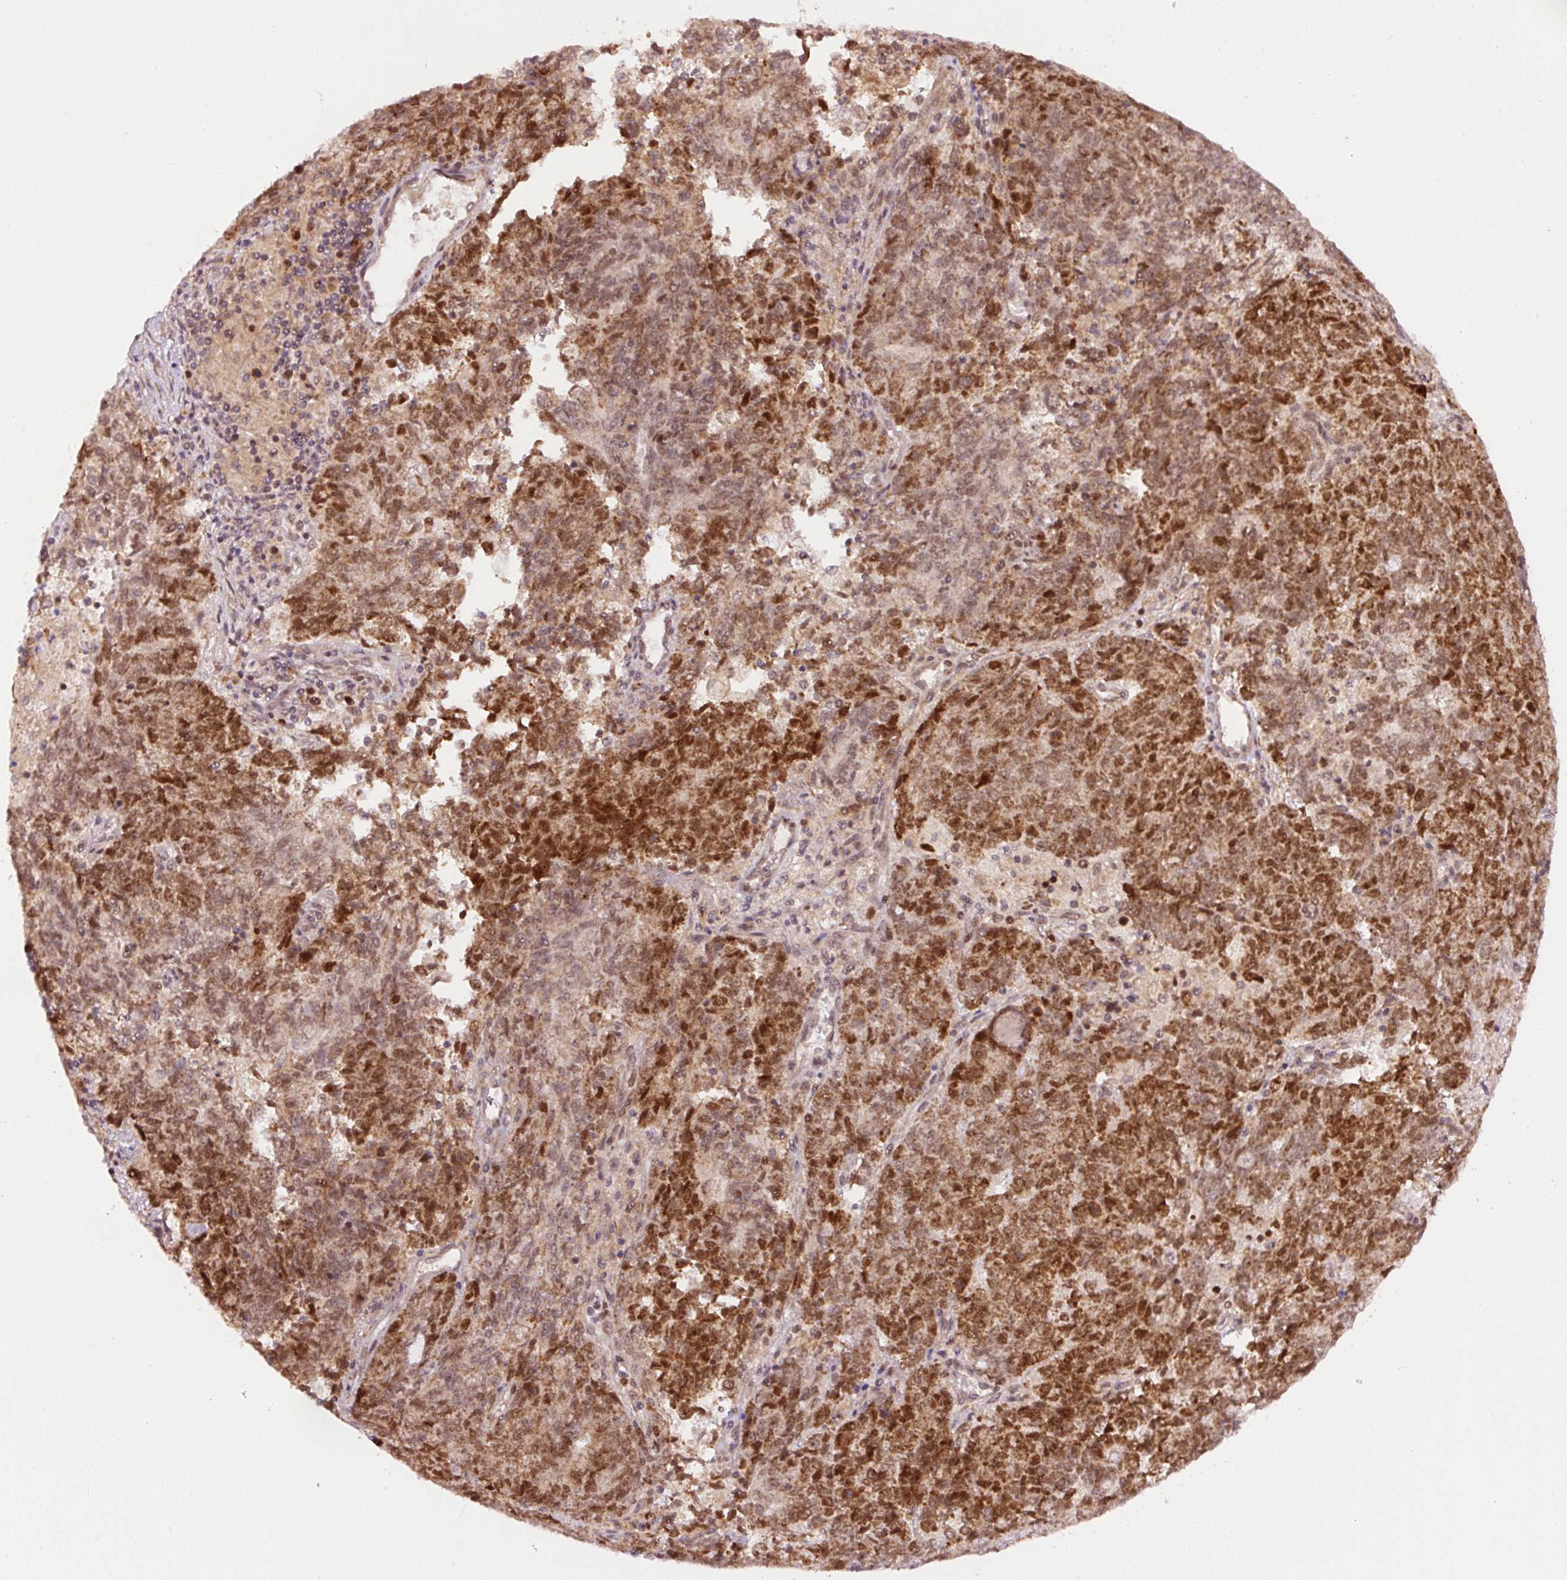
{"staining": {"intensity": "moderate", "quantity": ">75%", "location": "nuclear"}, "tissue": "endometrial cancer", "cell_type": "Tumor cells", "image_type": "cancer", "snomed": [{"axis": "morphology", "description": "Adenocarcinoma, NOS"}, {"axis": "topography", "description": "Endometrium"}], "caption": "Brown immunohistochemical staining in human endometrial cancer demonstrates moderate nuclear staining in about >75% of tumor cells. (IHC, brightfield microscopy, high magnification).", "gene": "RFC4", "patient": {"sex": "female", "age": 80}}